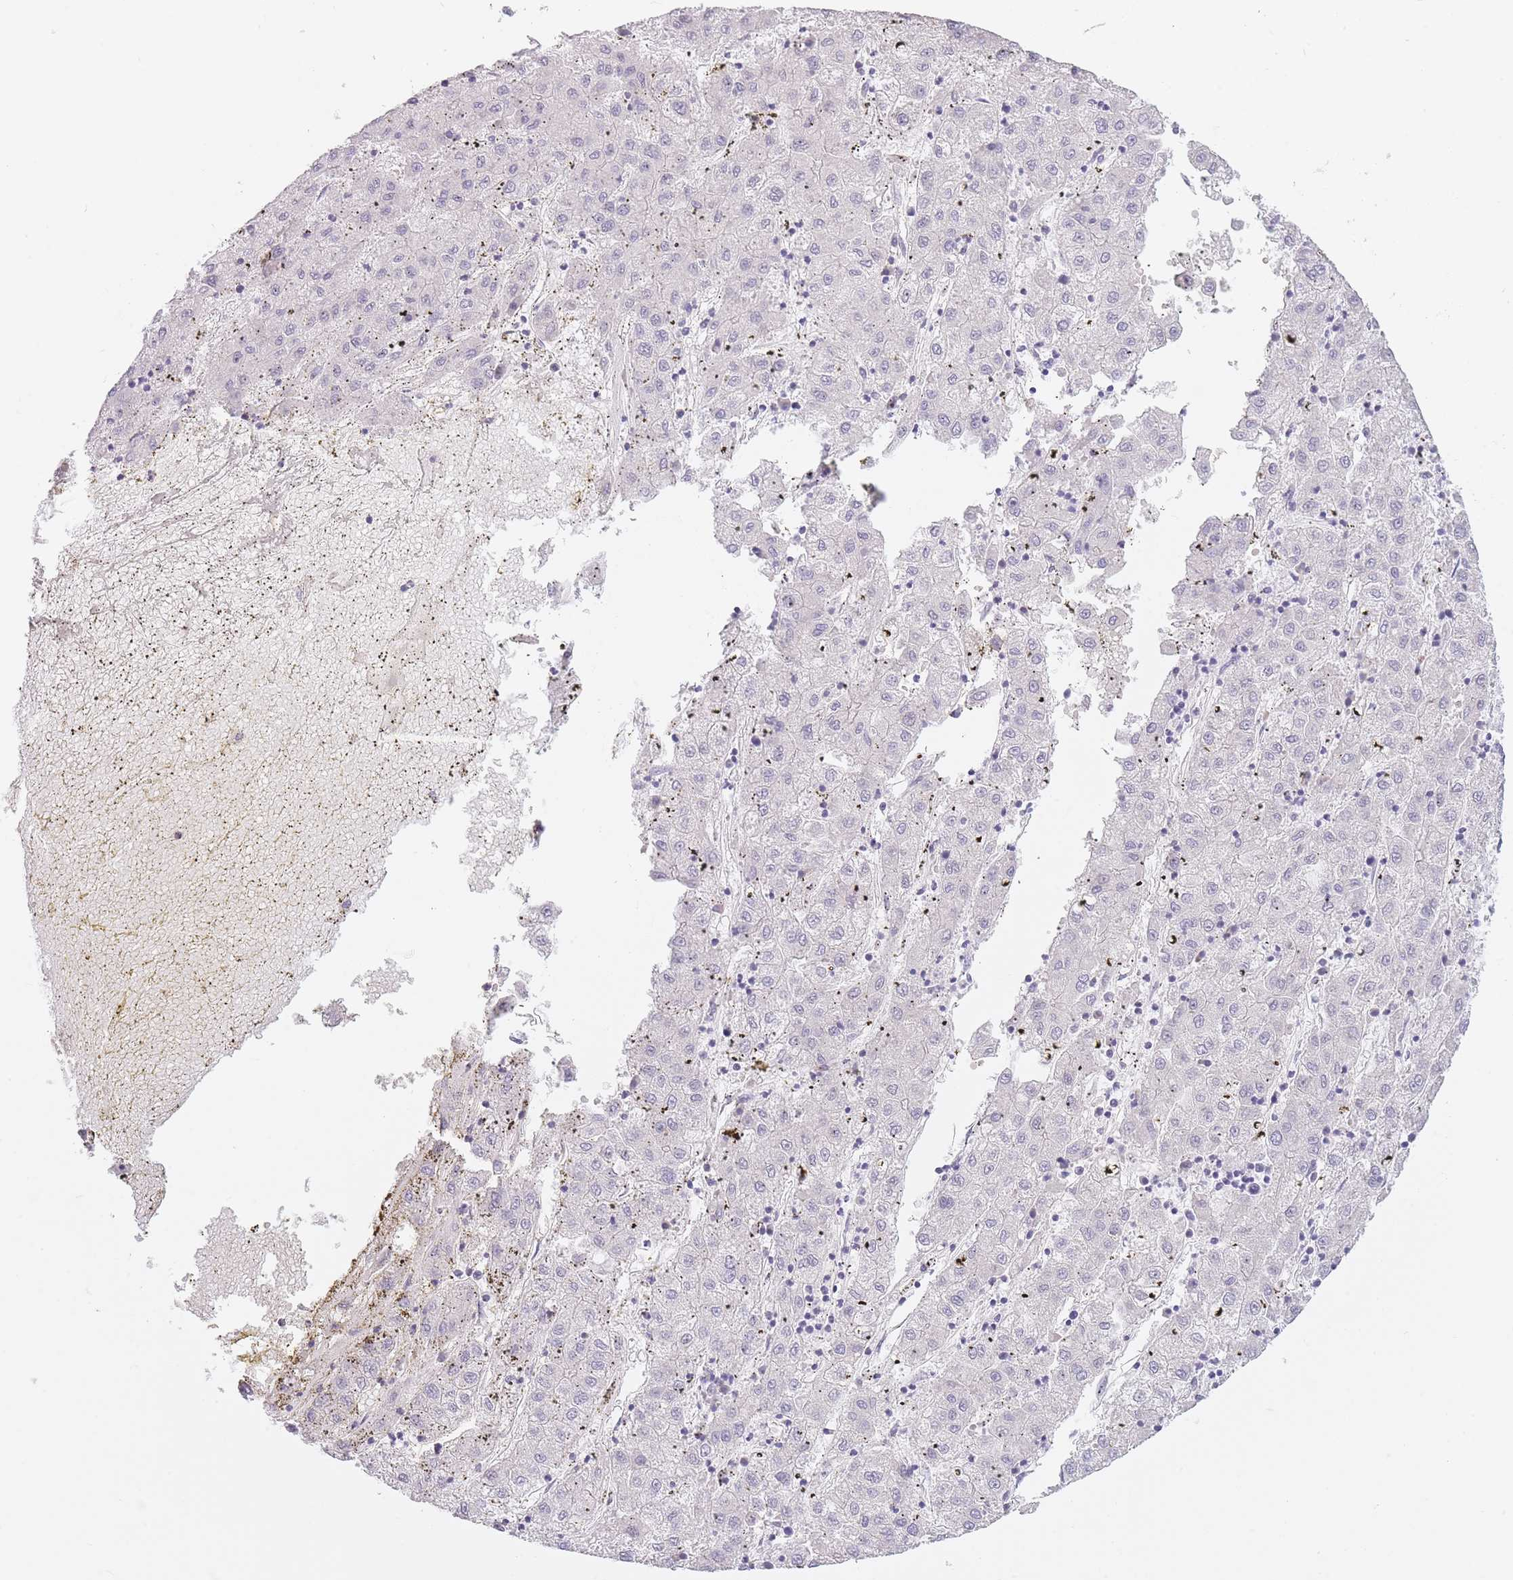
{"staining": {"intensity": "negative", "quantity": "none", "location": "none"}, "tissue": "liver cancer", "cell_type": "Tumor cells", "image_type": "cancer", "snomed": [{"axis": "morphology", "description": "Carcinoma, Hepatocellular, NOS"}, {"axis": "topography", "description": "Liver"}], "caption": "Tumor cells are negative for protein expression in human liver cancer.", "gene": "AP3M2", "patient": {"sex": "male", "age": 72}}